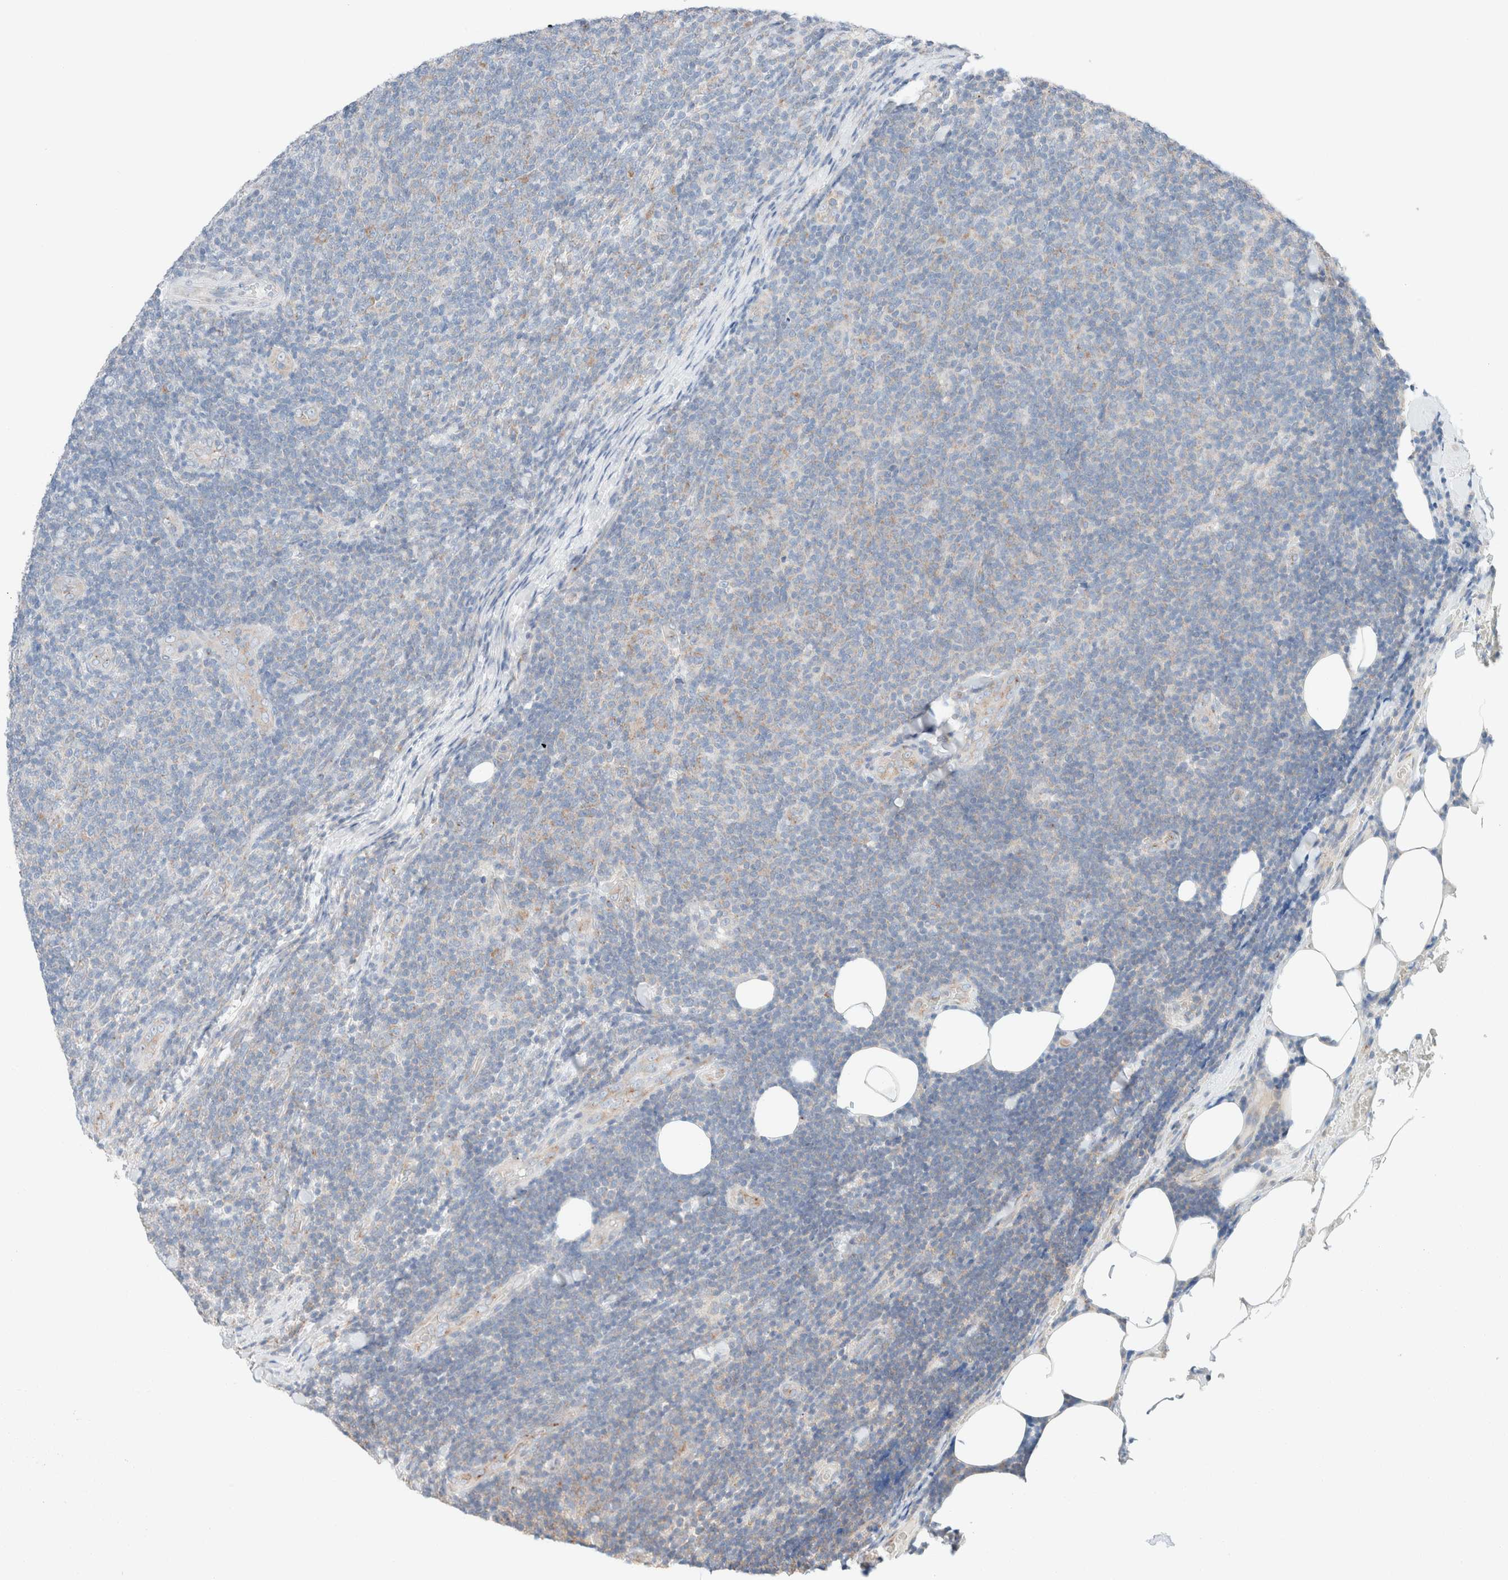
{"staining": {"intensity": "weak", "quantity": "<25%", "location": "cytoplasmic/membranous"}, "tissue": "lymphoma", "cell_type": "Tumor cells", "image_type": "cancer", "snomed": [{"axis": "morphology", "description": "Malignant lymphoma, non-Hodgkin's type, Low grade"}, {"axis": "topography", "description": "Lymph node"}], "caption": "Image shows no significant protein positivity in tumor cells of malignant lymphoma, non-Hodgkin's type (low-grade). The staining is performed using DAB brown chromogen with nuclei counter-stained in using hematoxylin.", "gene": "CASC3", "patient": {"sex": "male", "age": 66}}